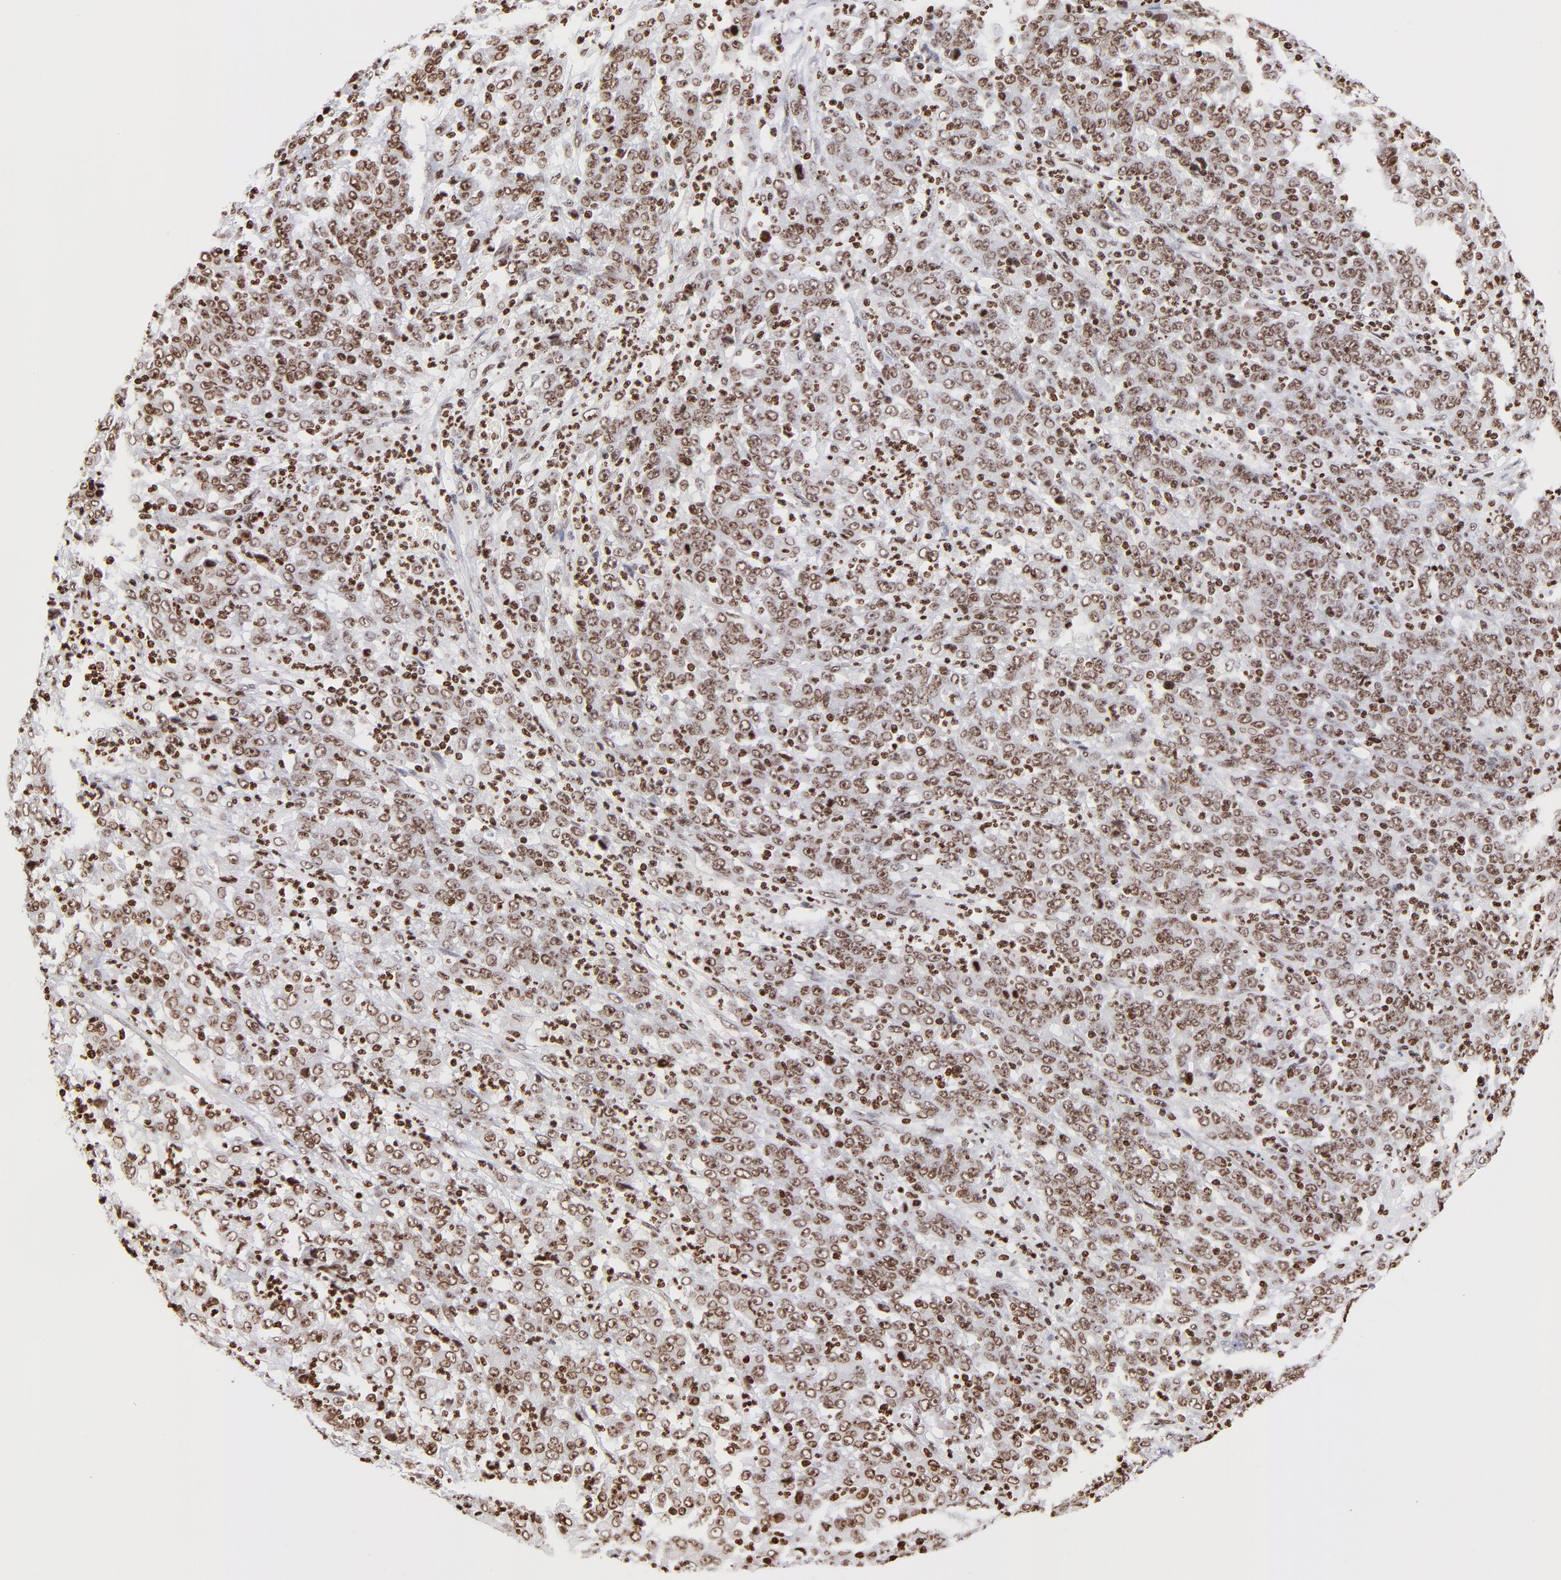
{"staining": {"intensity": "moderate", "quantity": ">75%", "location": "nuclear"}, "tissue": "stomach cancer", "cell_type": "Tumor cells", "image_type": "cancer", "snomed": [{"axis": "morphology", "description": "Adenocarcinoma, NOS"}, {"axis": "topography", "description": "Stomach, lower"}], "caption": "High-power microscopy captured an immunohistochemistry photomicrograph of stomach cancer (adenocarcinoma), revealing moderate nuclear staining in approximately >75% of tumor cells.", "gene": "RTL4", "patient": {"sex": "female", "age": 71}}